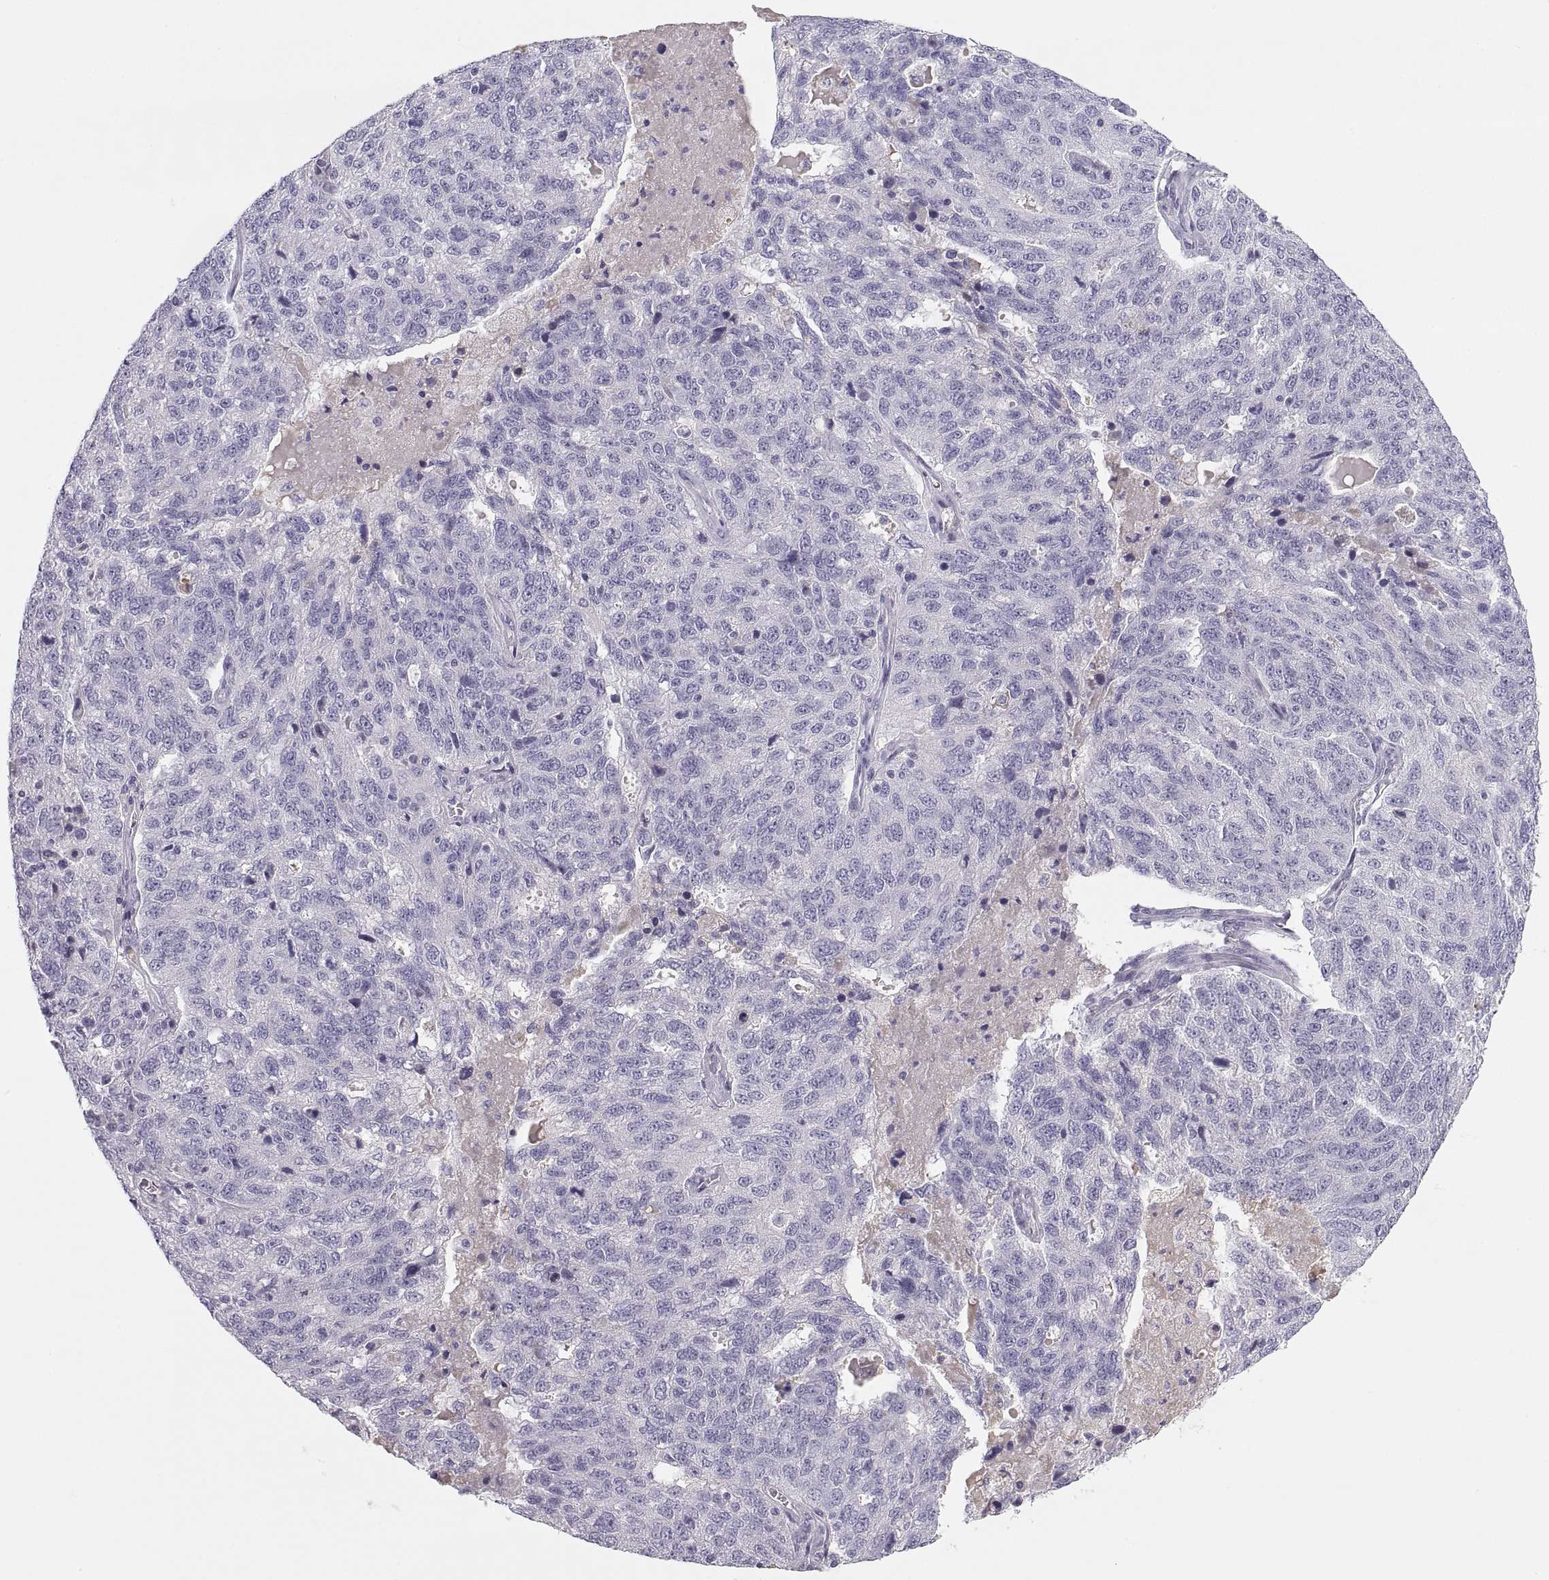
{"staining": {"intensity": "negative", "quantity": "none", "location": "none"}, "tissue": "ovarian cancer", "cell_type": "Tumor cells", "image_type": "cancer", "snomed": [{"axis": "morphology", "description": "Cystadenocarcinoma, serous, NOS"}, {"axis": "topography", "description": "Ovary"}], "caption": "High magnification brightfield microscopy of ovarian cancer stained with DAB (brown) and counterstained with hematoxylin (blue): tumor cells show no significant positivity.", "gene": "MAGEB2", "patient": {"sex": "female", "age": 71}}